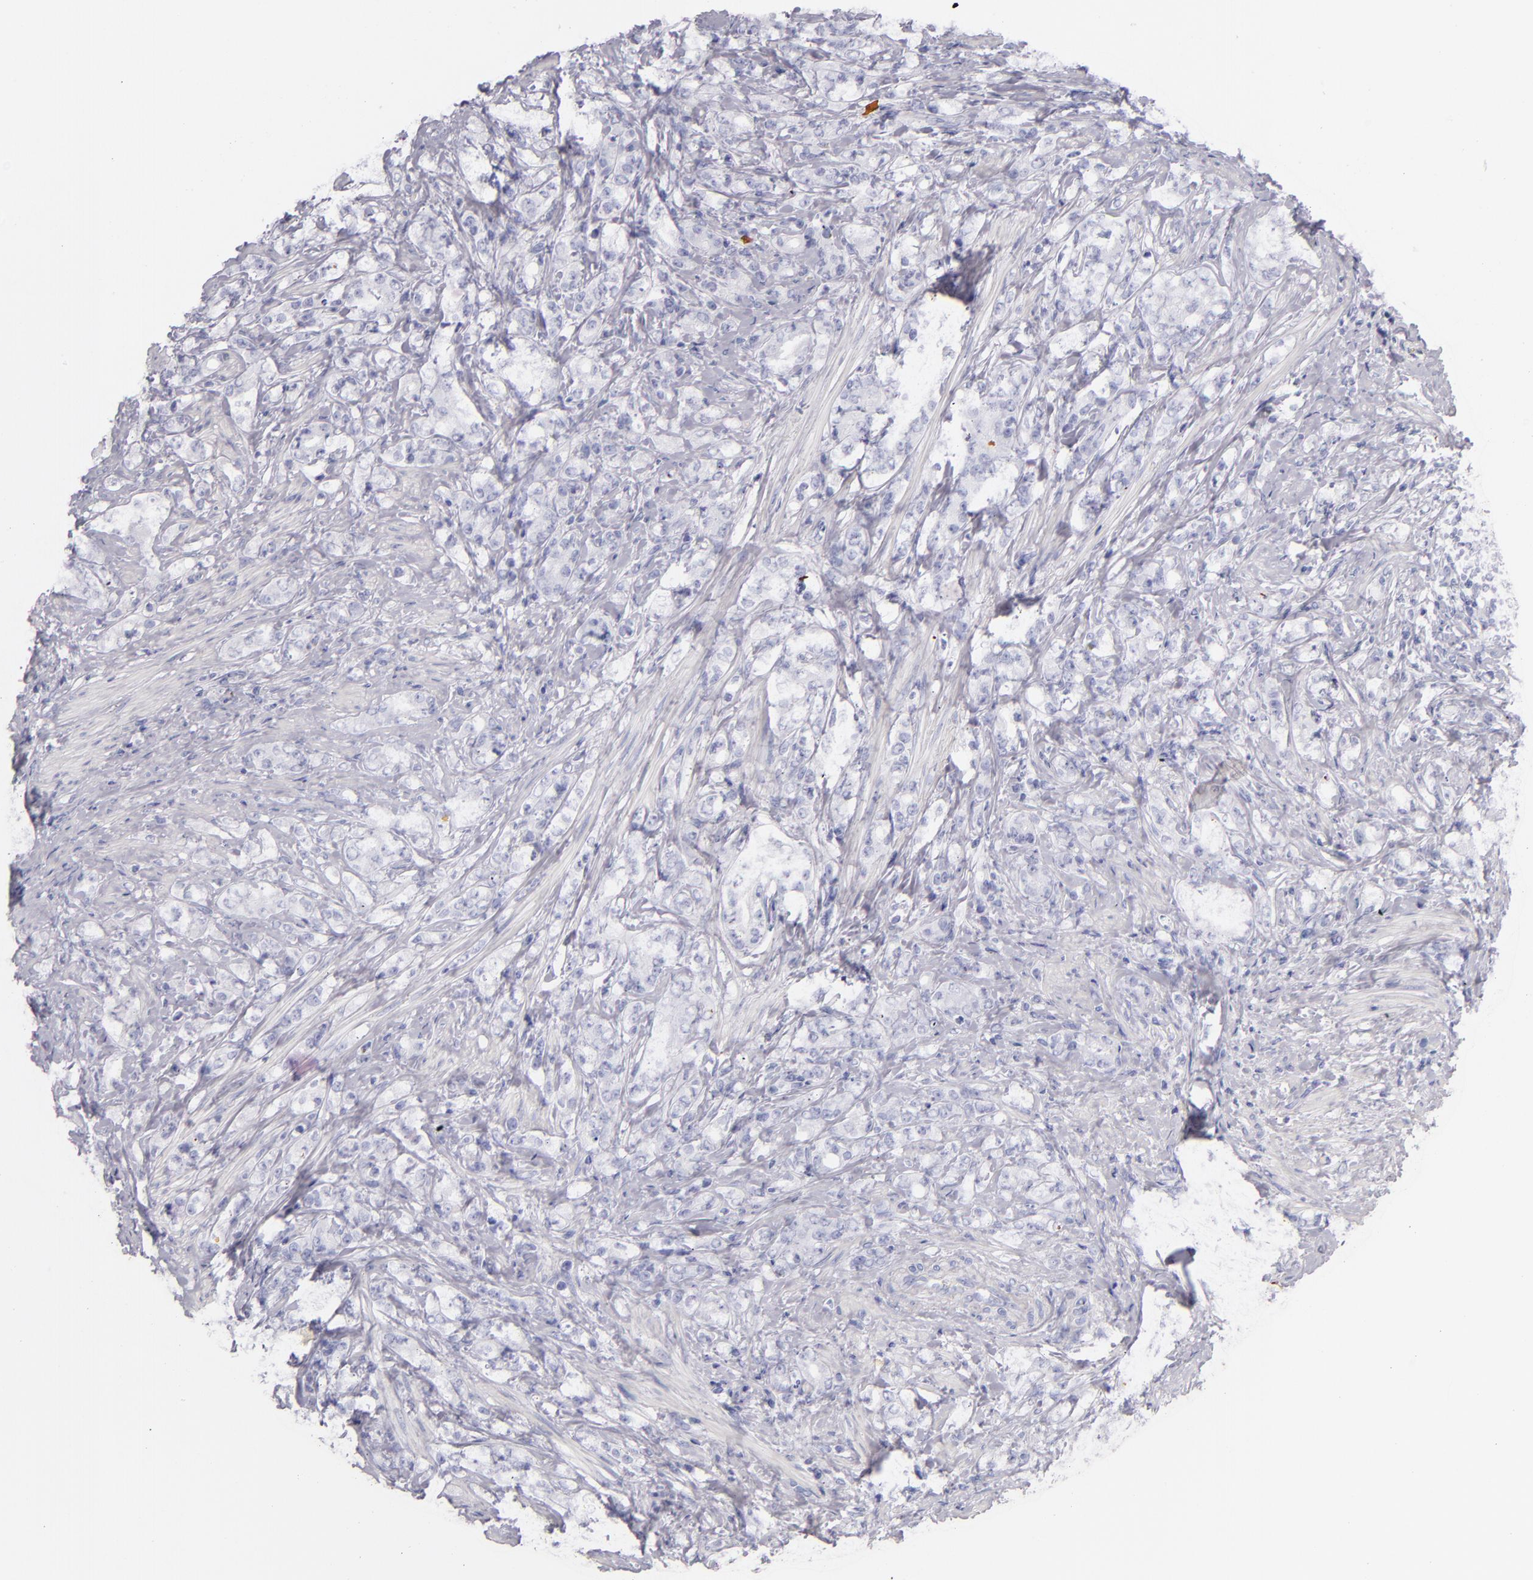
{"staining": {"intensity": "negative", "quantity": "none", "location": "none"}, "tissue": "prostate cancer", "cell_type": "Tumor cells", "image_type": "cancer", "snomed": [{"axis": "morphology", "description": "Adenocarcinoma, Medium grade"}, {"axis": "topography", "description": "Prostate"}], "caption": "Immunohistochemistry (IHC) photomicrograph of neoplastic tissue: human prostate medium-grade adenocarcinoma stained with DAB exhibits no significant protein staining in tumor cells.", "gene": "TPSD1", "patient": {"sex": "male", "age": 59}}